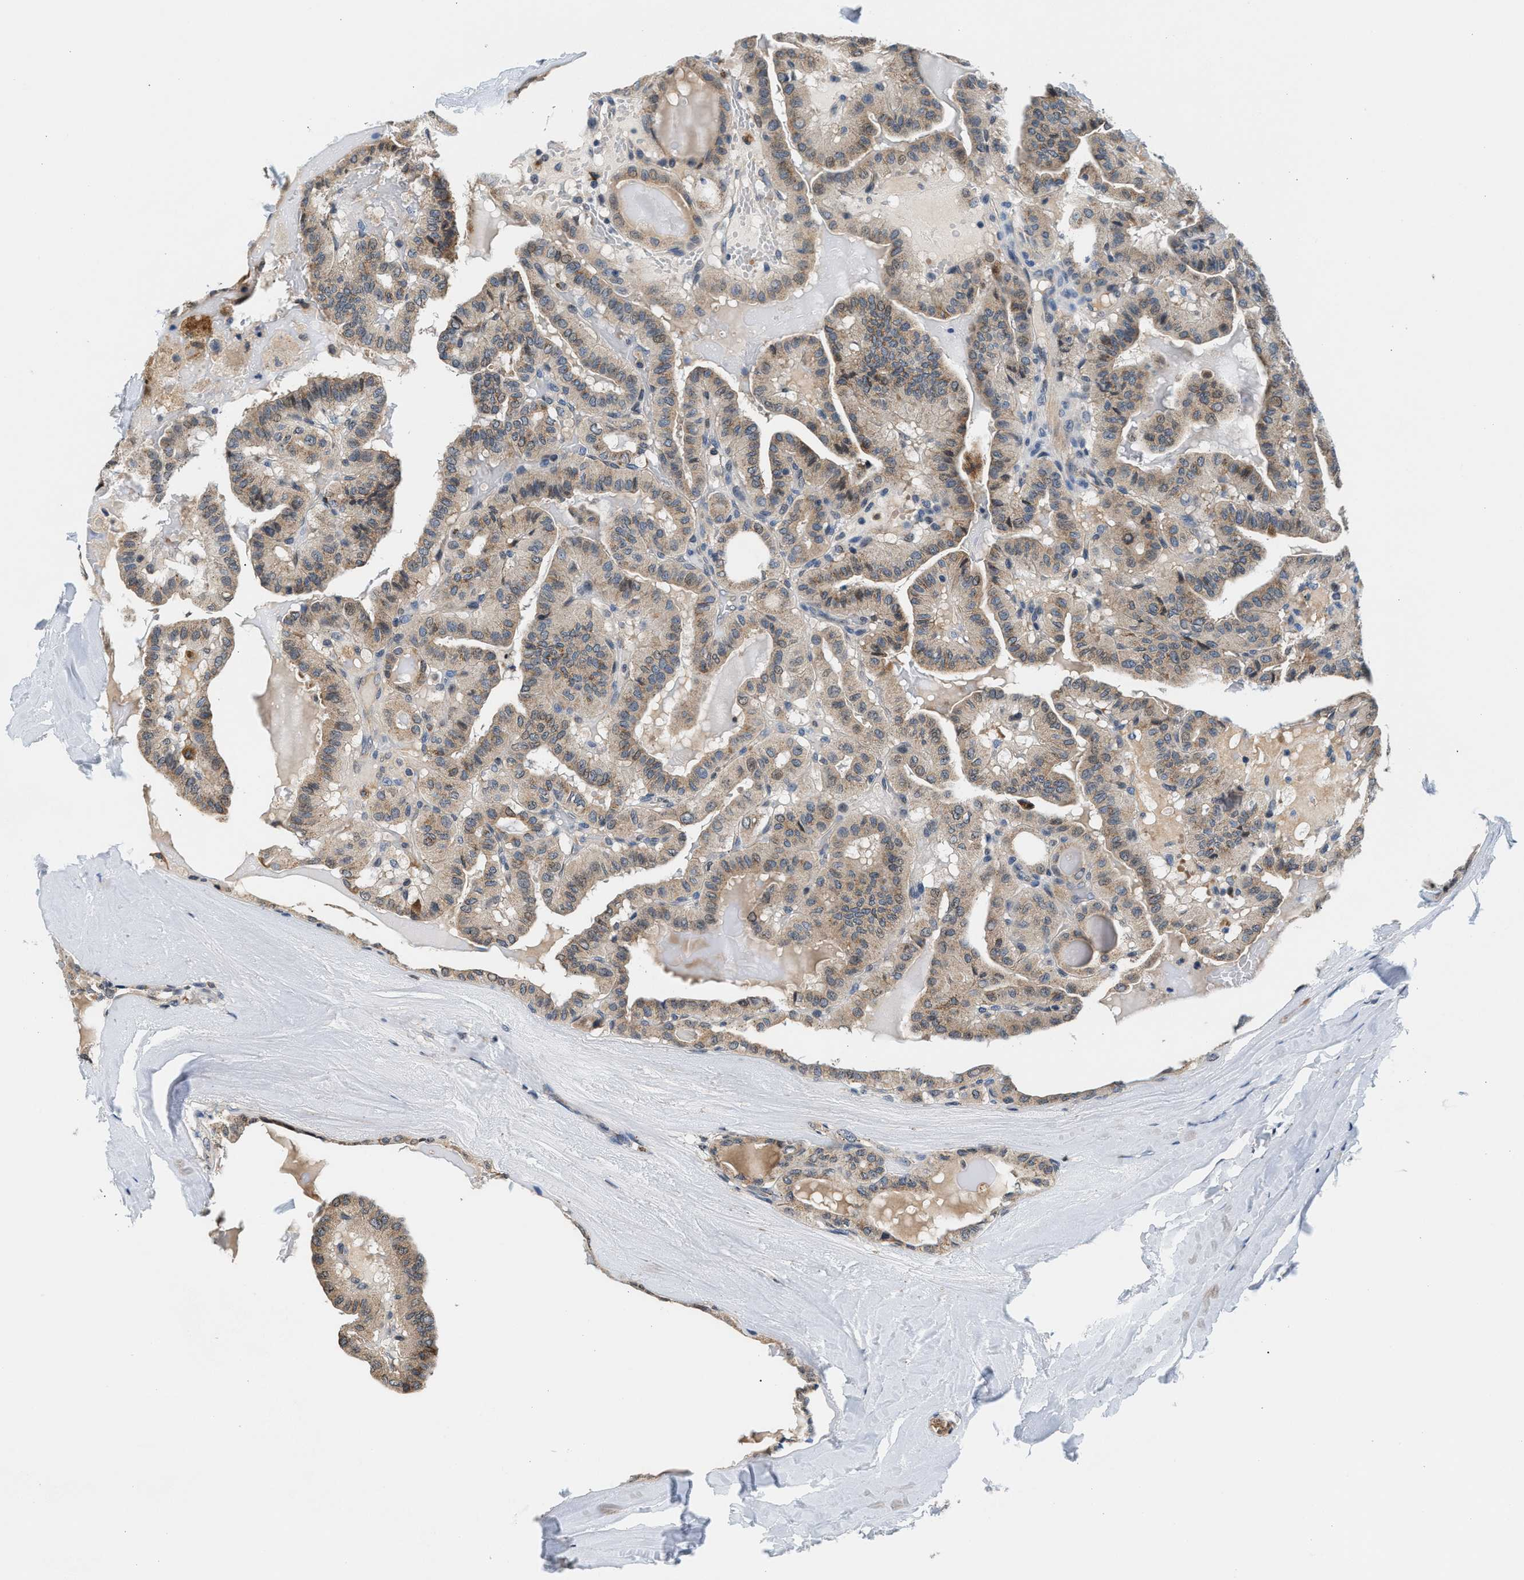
{"staining": {"intensity": "weak", "quantity": ">75%", "location": "cytoplasmic/membranous"}, "tissue": "thyroid cancer", "cell_type": "Tumor cells", "image_type": "cancer", "snomed": [{"axis": "morphology", "description": "Papillary adenocarcinoma, NOS"}, {"axis": "topography", "description": "Thyroid gland"}], "caption": "Immunohistochemical staining of human thyroid cancer (papillary adenocarcinoma) shows low levels of weak cytoplasmic/membranous protein expression in approximately >75% of tumor cells.", "gene": "KCNMB2", "patient": {"sex": "male", "age": 77}}